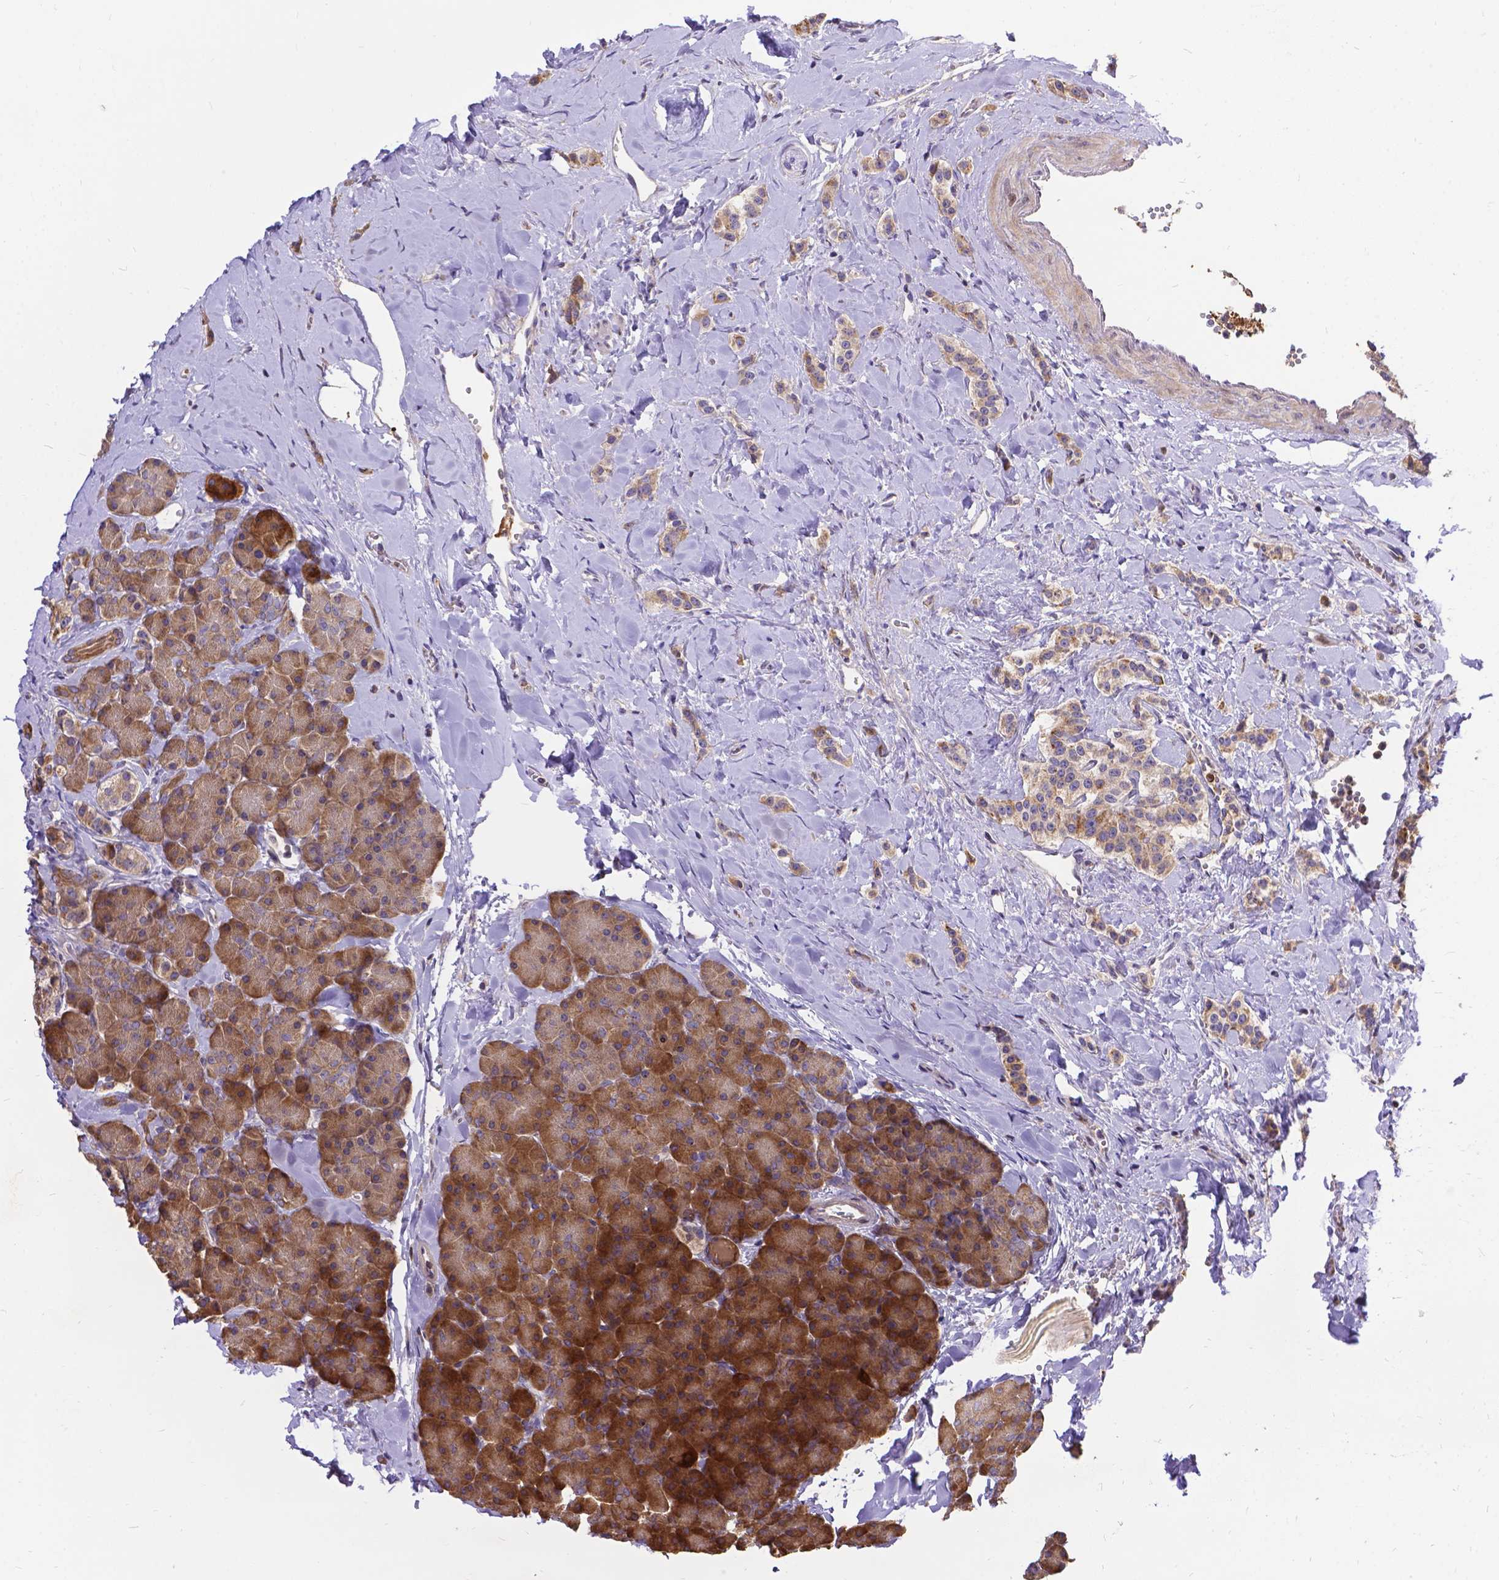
{"staining": {"intensity": "moderate", "quantity": "<25%", "location": "cytoplasmic/membranous"}, "tissue": "carcinoid", "cell_type": "Tumor cells", "image_type": "cancer", "snomed": [{"axis": "morphology", "description": "Normal tissue, NOS"}, {"axis": "morphology", "description": "Carcinoid, malignant, NOS"}, {"axis": "topography", "description": "Pancreas"}], "caption": "IHC staining of malignant carcinoid, which reveals low levels of moderate cytoplasmic/membranous expression in about <25% of tumor cells indicating moderate cytoplasmic/membranous protein expression. The staining was performed using DAB (brown) for protein detection and nuclei were counterstained in hematoxylin (blue).", "gene": "DENND6A", "patient": {"sex": "male", "age": 36}}